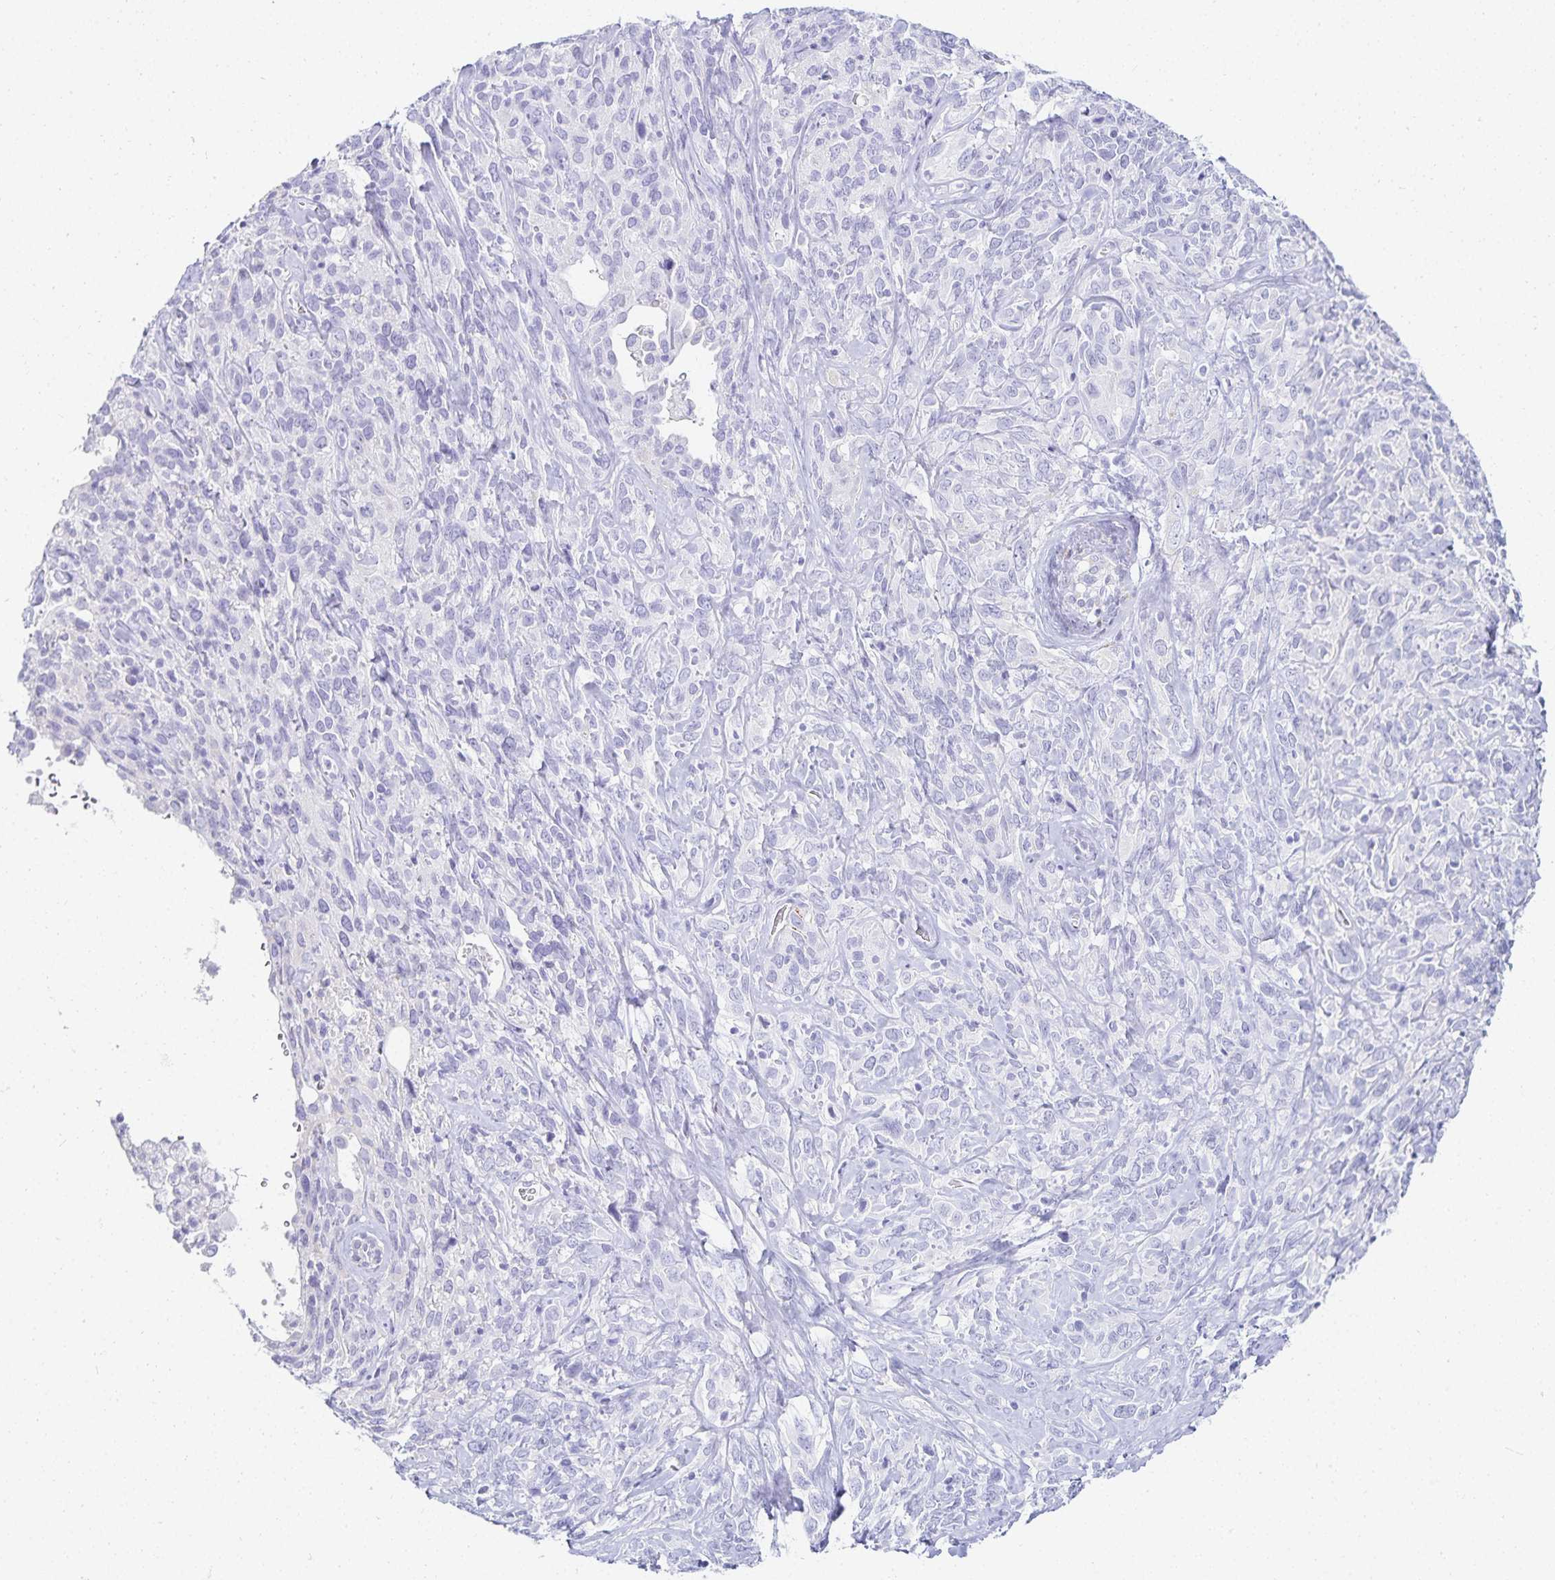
{"staining": {"intensity": "negative", "quantity": "none", "location": "none"}, "tissue": "cervical cancer", "cell_type": "Tumor cells", "image_type": "cancer", "snomed": [{"axis": "morphology", "description": "Normal tissue, NOS"}, {"axis": "morphology", "description": "Squamous cell carcinoma, NOS"}, {"axis": "topography", "description": "Cervix"}], "caption": "Tumor cells show no significant protein staining in cervical squamous cell carcinoma.", "gene": "GP2", "patient": {"sex": "female", "age": 51}}